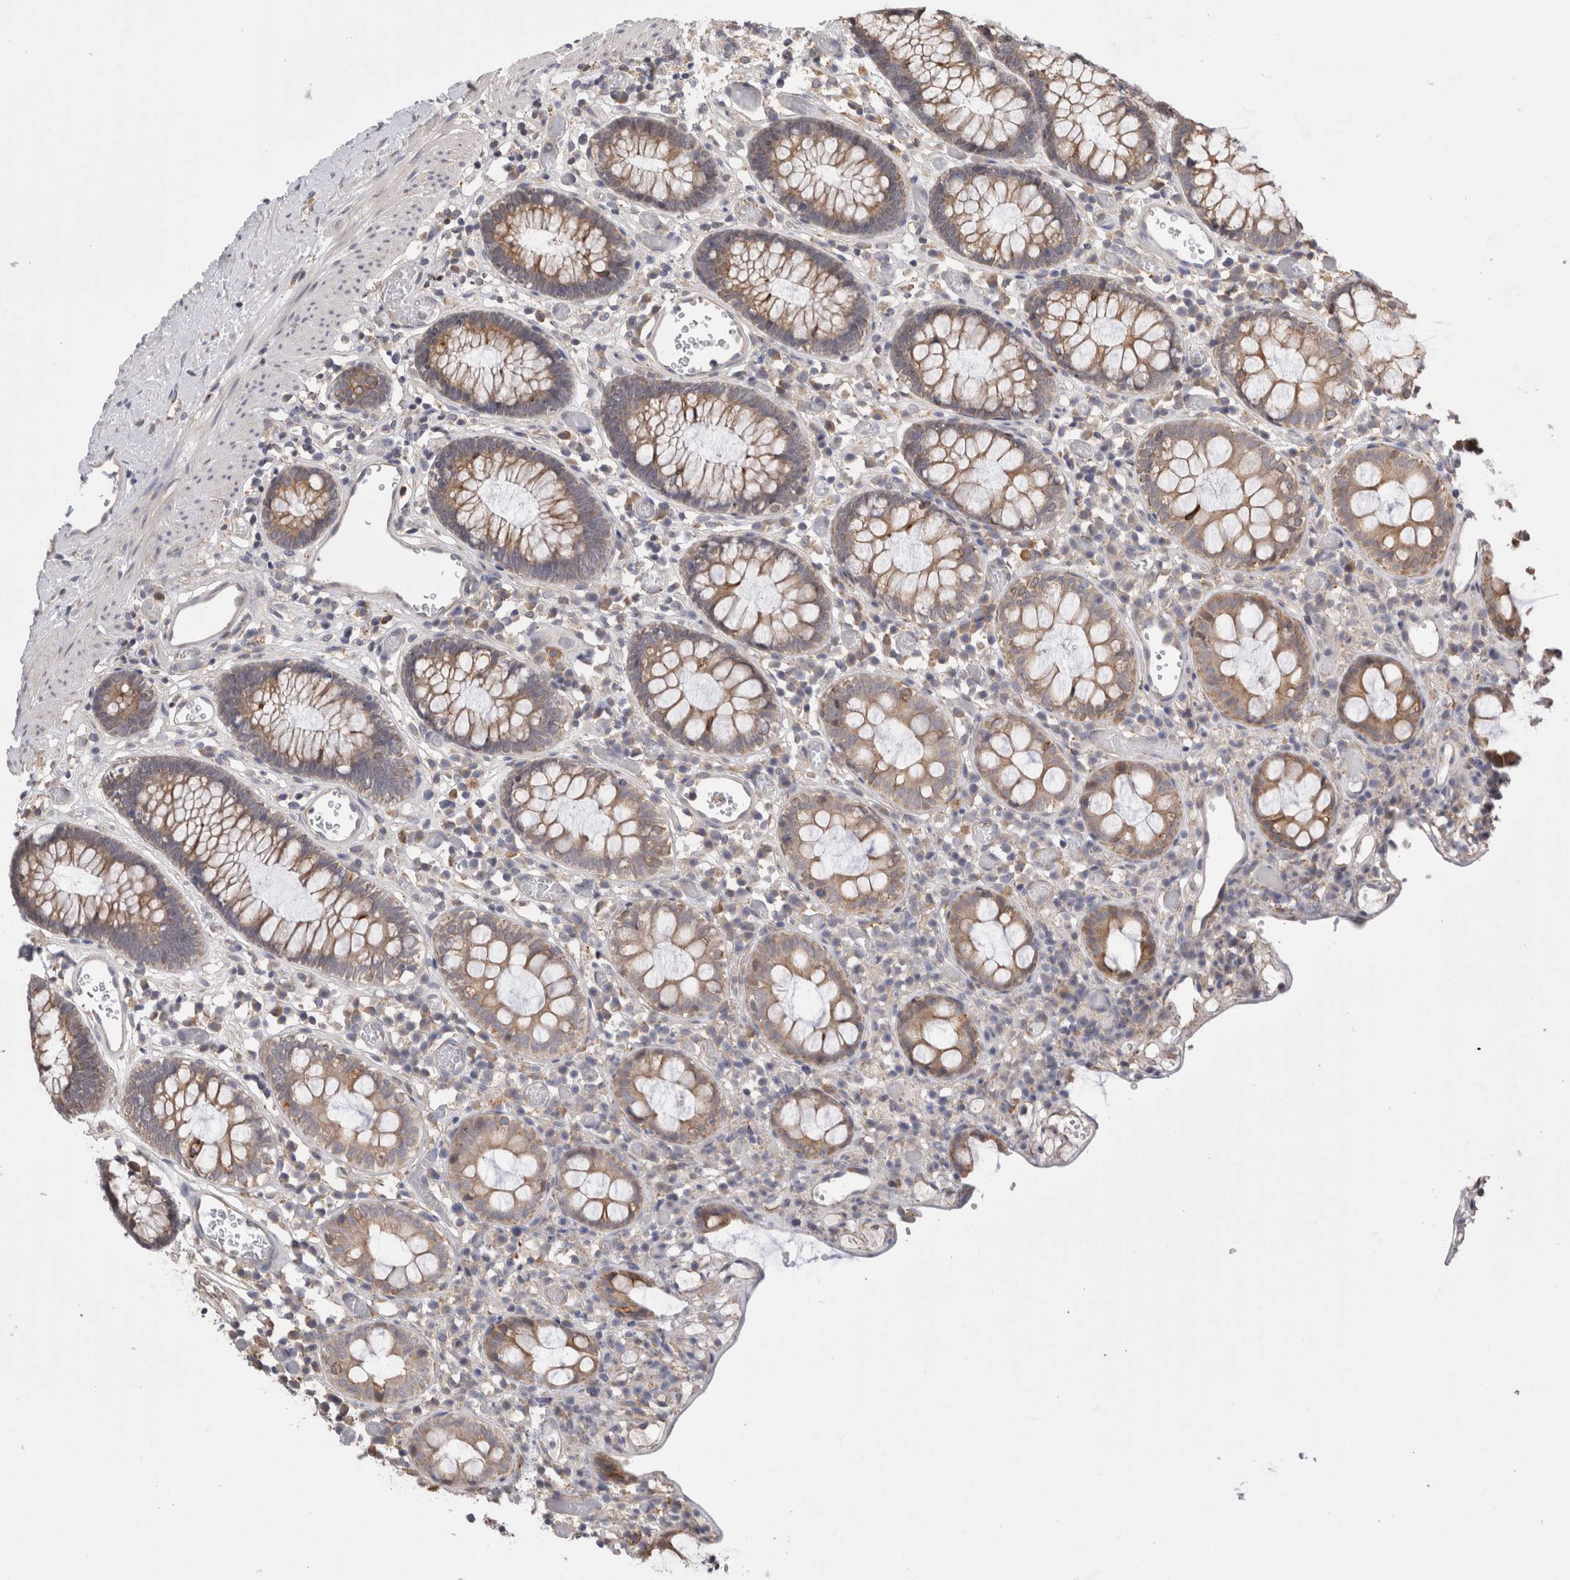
{"staining": {"intensity": "weak", "quantity": "25%-75%", "location": "cytoplasmic/membranous"}, "tissue": "colon", "cell_type": "Endothelial cells", "image_type": "normal", "snomed": [{"axis": "morphology", "description": "Normal tissue, NOS"}, {"axis": "topography", "description": "Colon"}], "caption": "Immunohistochemistry (DAB (3,3'-diaminobenzidine)) staining of benign colon exhibits weak cytoplasmic/membranous protein positivity in about 25%-75% of endothelial cells. (brown staining indicates protein expression, while blue staining denotes nuclei).", "gene": "SMAP2", "patient": {"sex": "male", "age": 14}}